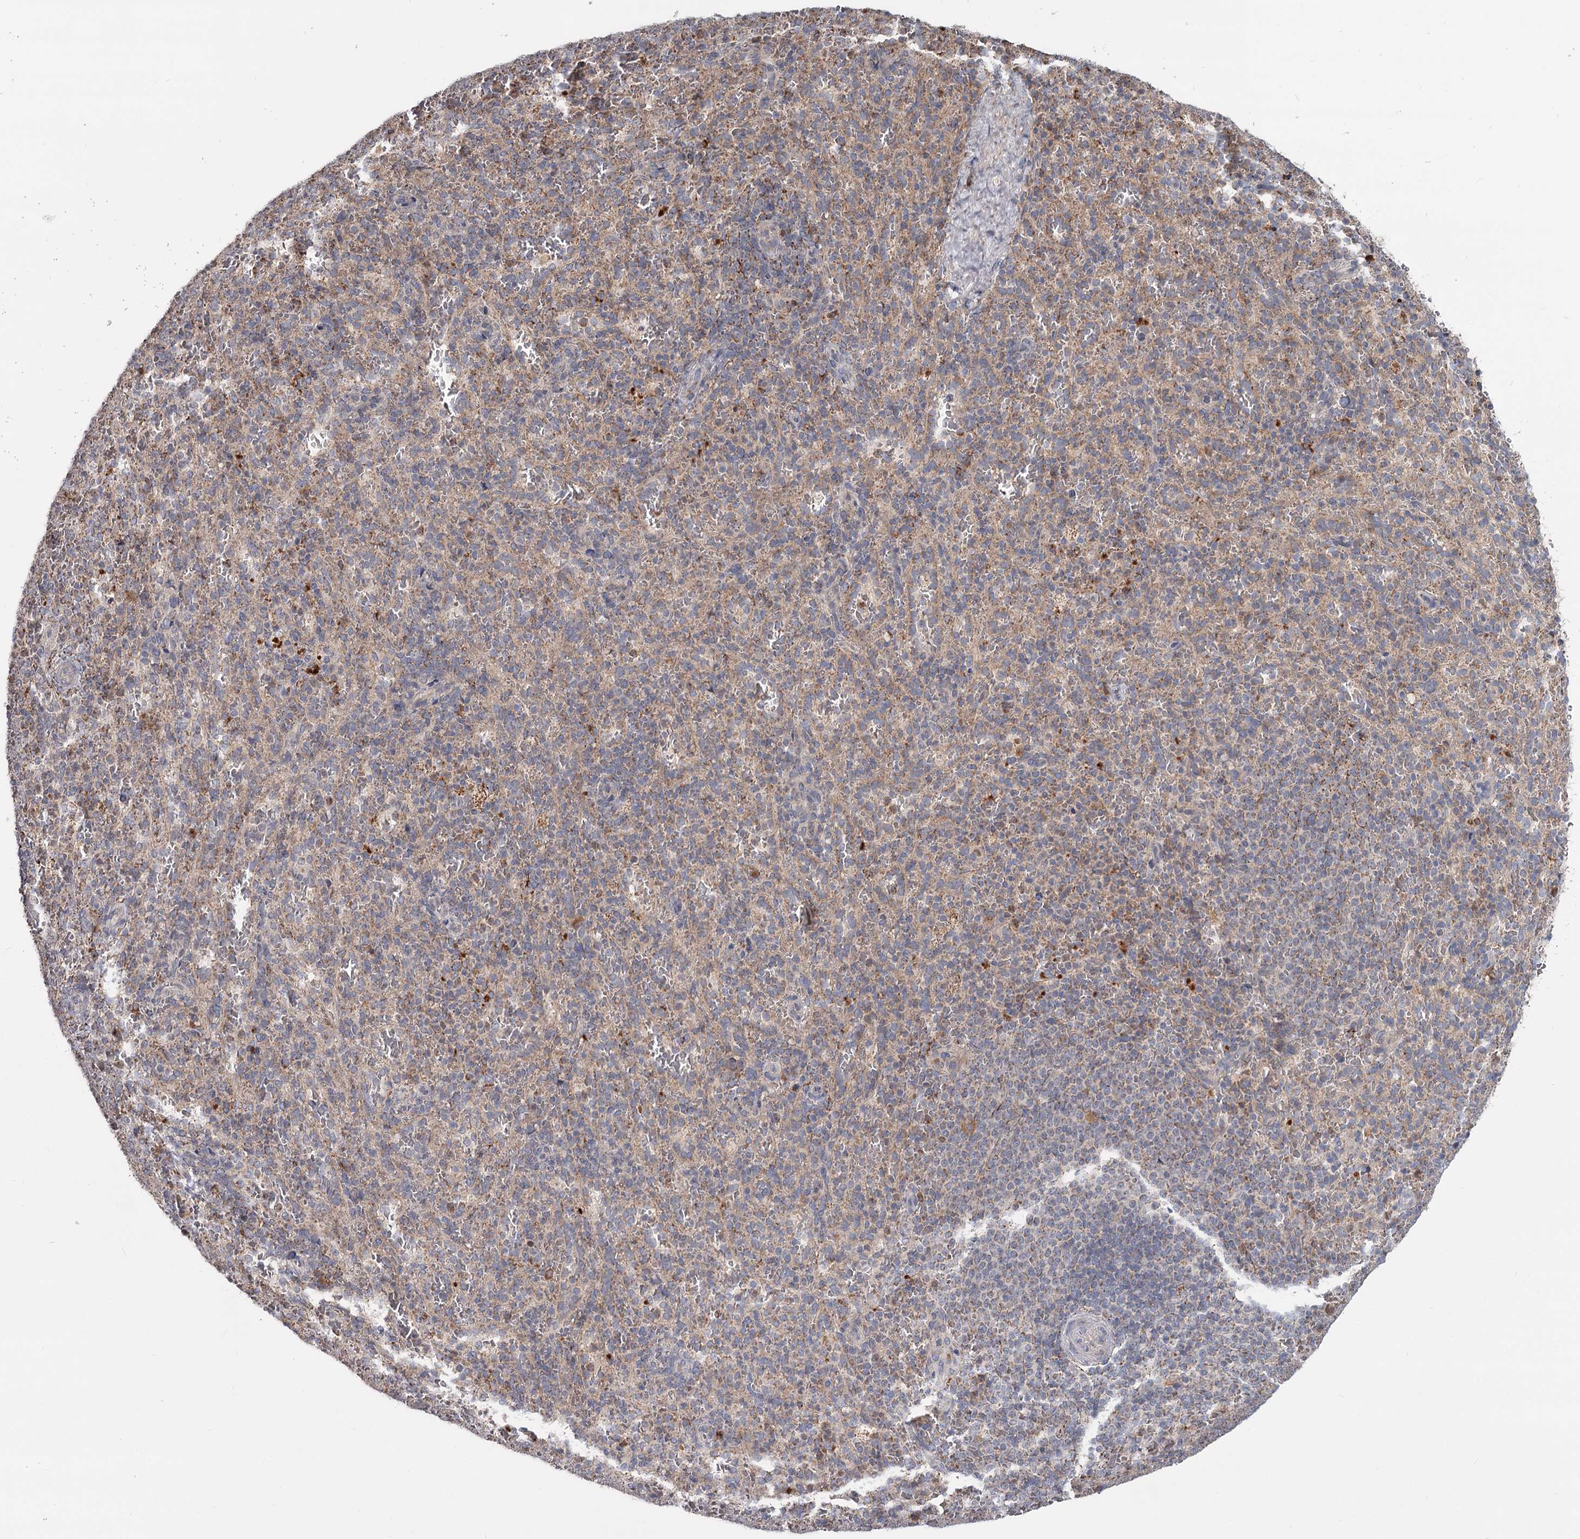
{"staining": {"intensity": "moderate", "quantity": "<25%", "location": "cytoplasmic/membranous"}, "tissue": "spleen", "cell_type": "Cells in red pulp", "image_type": "normal", "snomed": [{"axis": "morphology", "description": "Normal tissue, NOS"}, {"axis": "topography", "description": "Spleen"}], "caption": "High-power microscopy captured an IHC micrograph of benign spleen, revealing moderate cytoplasmic/membranous positivity in about <25% of cells in red pulp.", "gene": "CDC123", "patient": {"sex": "female", "age": 21}}